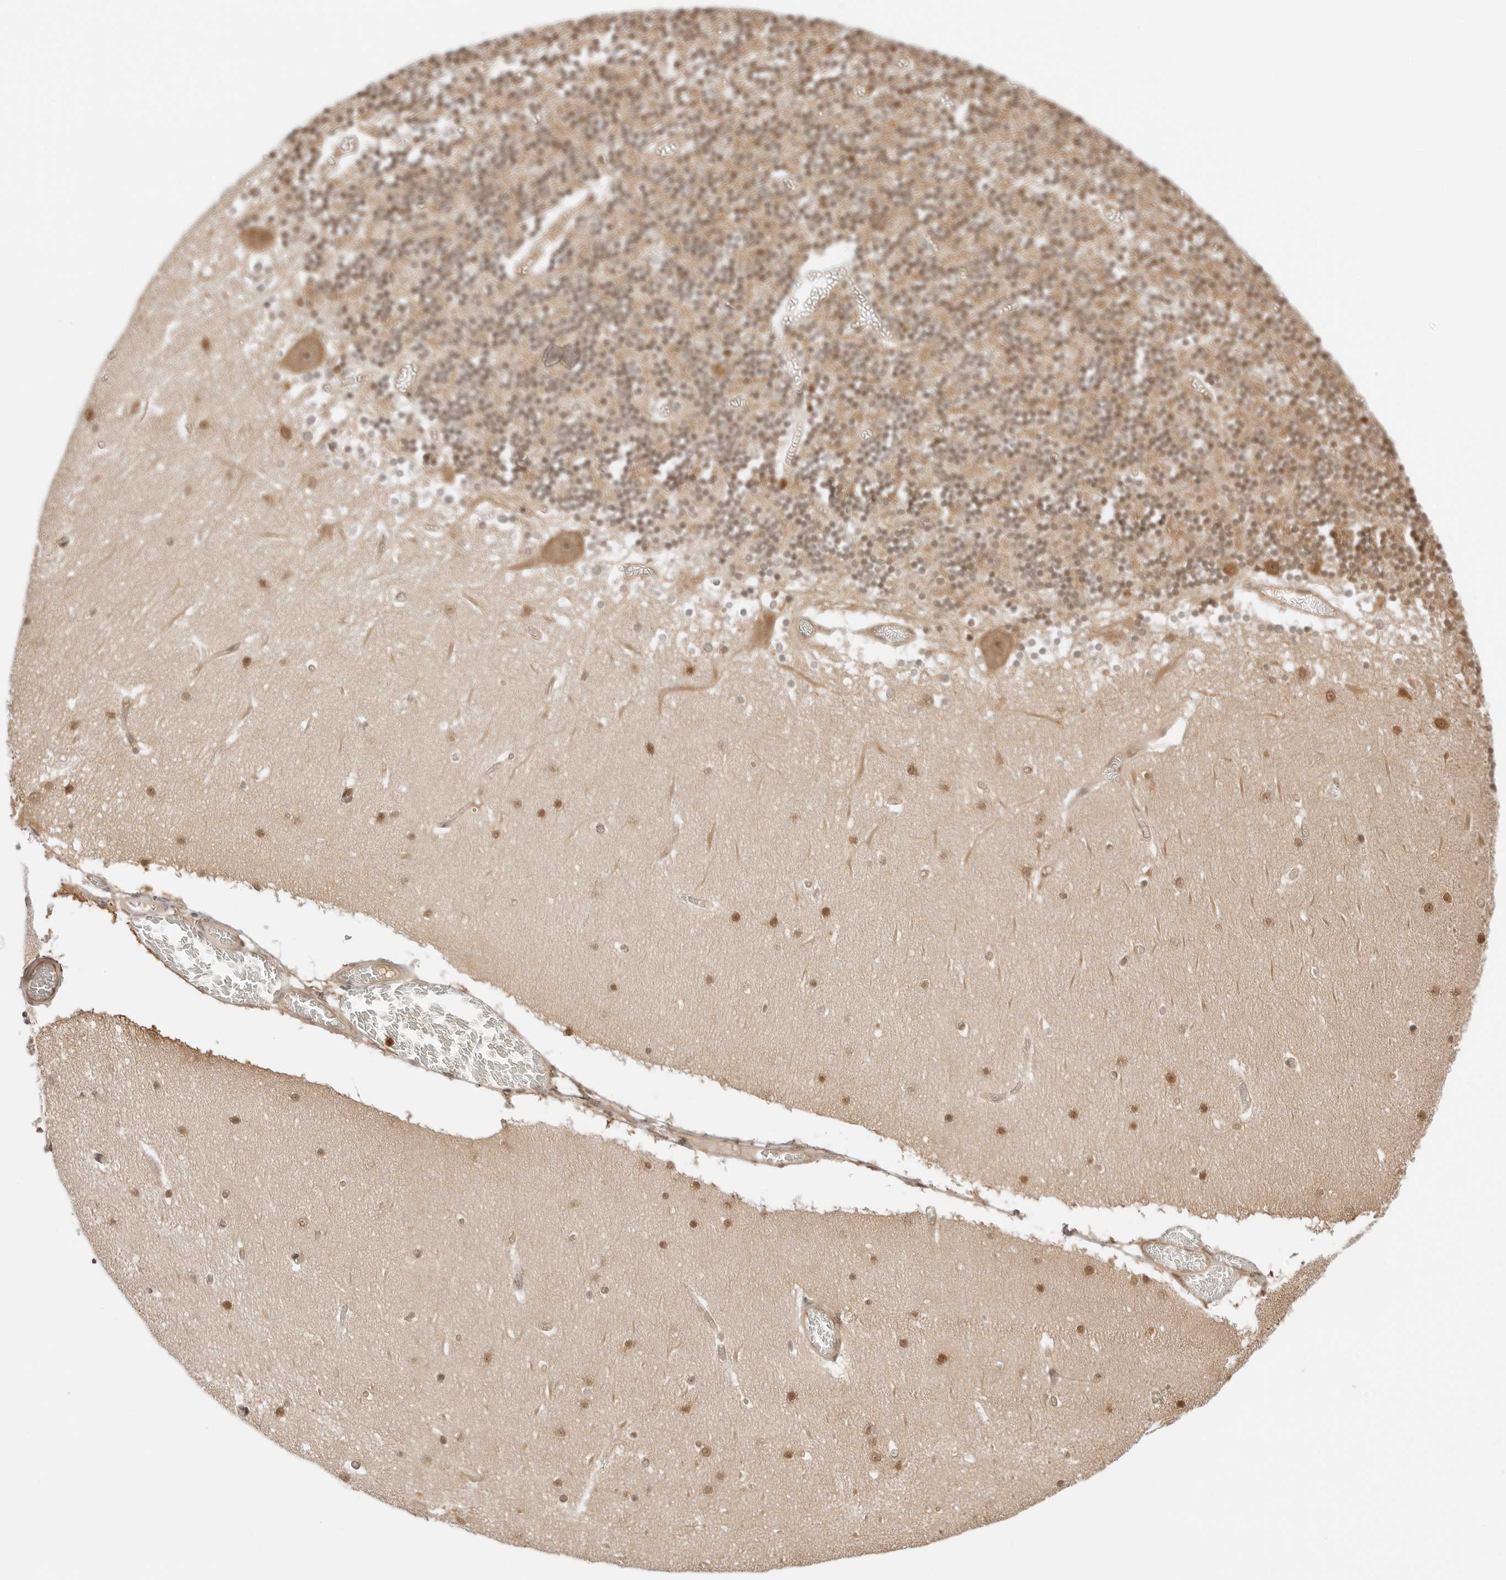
{"staining": {"intensity": "moderate", "quantity": "25%-75%", "location": "cytoplasmic/membranous,nuclear"}, "tissue": "cerebellum", "cell_type": "Cells in granular layer", "image_type": "normal", "snomed": [{"axis": "morphology", "description": "Normal tissue, NOS"}, {"axis": "topography", "description": "Cerebellum"}], "caption": "Cerebellum stained for a protein (brown) reveals moderate cytoplasmic/membranous,nuclear positive staining in approximately 25%-75% of cells in granular layer.", "gene": "NUDC", "patient": {"sex": "female", "age": 28}}